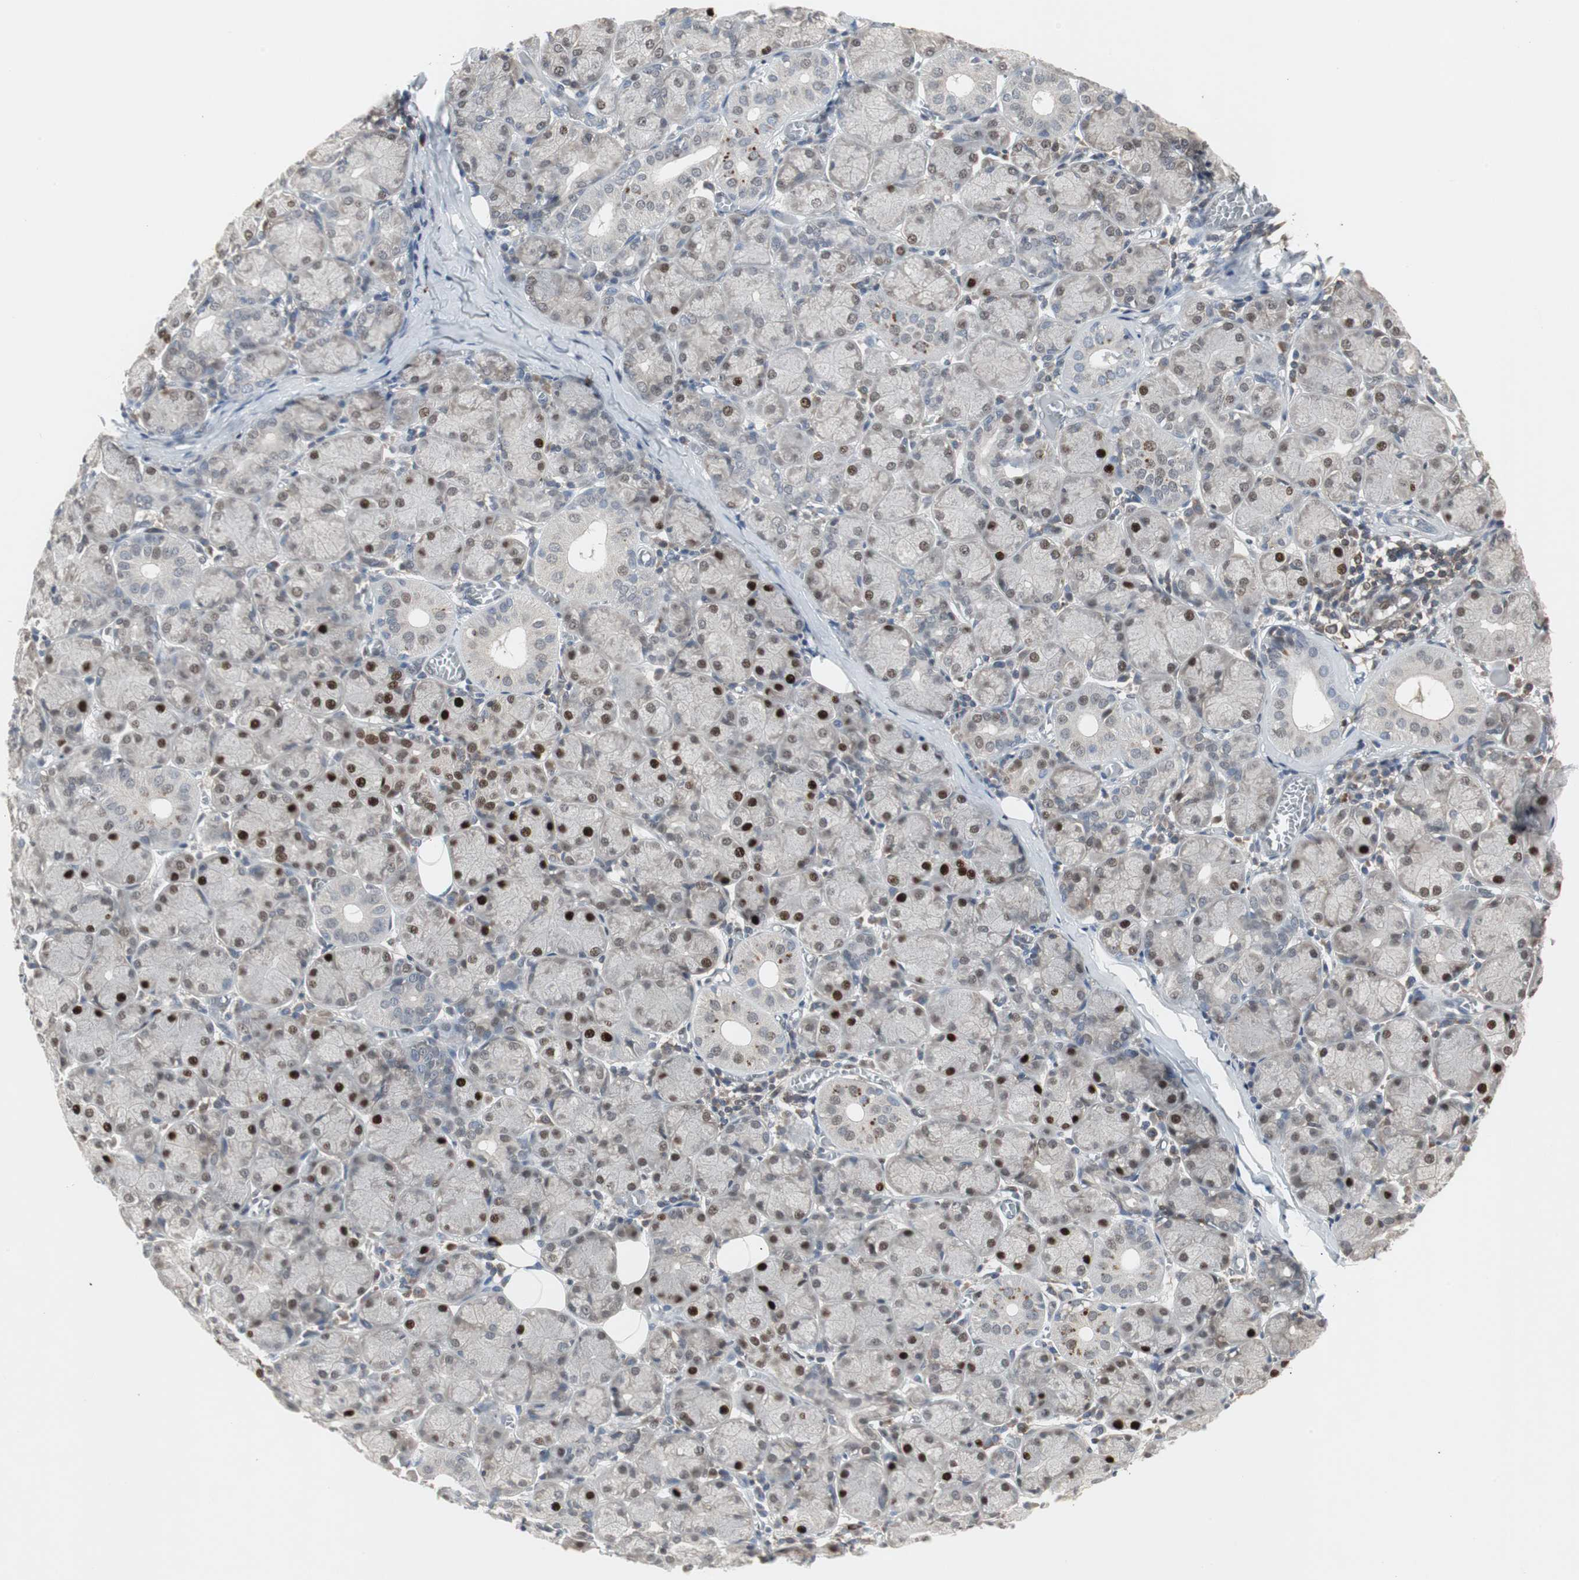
{"staining": {"intensity": "strong", "quantity": "25%-75%", "location": "nuclear"}, "tissue": "salivary gland", "cell_type": "Glandular cells", "image_type": "normal", "snomed": [{"axis": "morphology", "description": "Normal tissue, NOS"}, {"axis": "topography", "description": "Salivary gland"}], "caption": "Immunohistochemistry (IHC) photomicrograph of benign salivary gland: human salivary gland stained using immunohistochemistry exhibits high levels of strong protein expression localized specifically in the nuclear of glandular cells, appearing as a nuclear brown color.", "gene": "GRK2", "patient": {"sex": "female", "age": 24}}